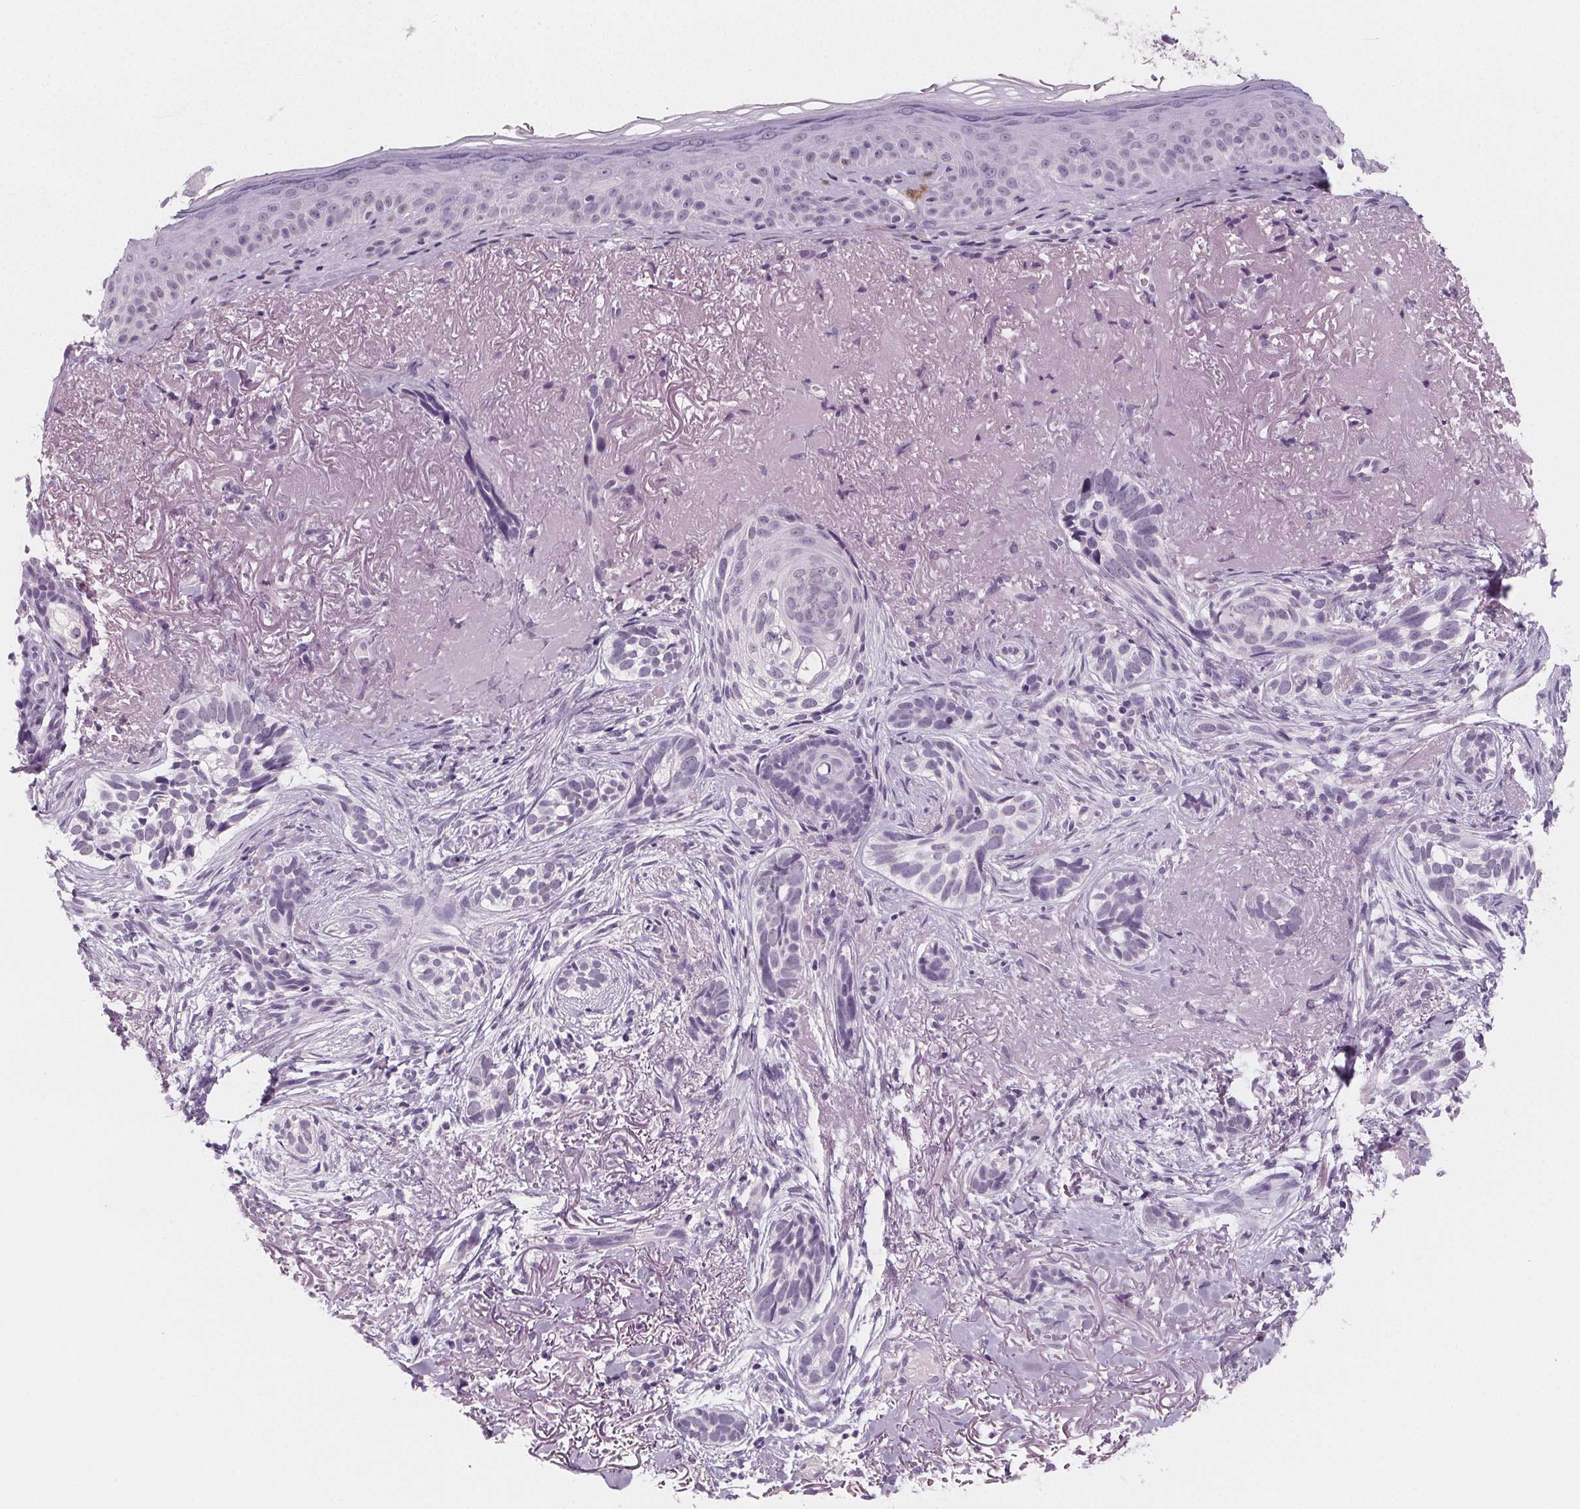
{"staining": {"intensity": "negative", "quantity": "none", "location": "none"}, "tissue": "skin cancer", "cell_type": "Tumor cells", "image_type": "cancer", "snomed": [{"axis": "morphology", "description": "Basal cell carcinoma"}, {"axis": "morphology", "description": "BCC, high aggressive"}, {"axis": "topography", "description": "Skin"}], "caption": "High power microscopy image of an immunohistochemistry (IHC) photomicrograph of skin cancer, revealing no significant staining in tumor cells. (DAB IHC visualized using brightfield microscopy, high magnification).", "gene": "DBX2", "patient": {"sex": "female", "age": 86}}